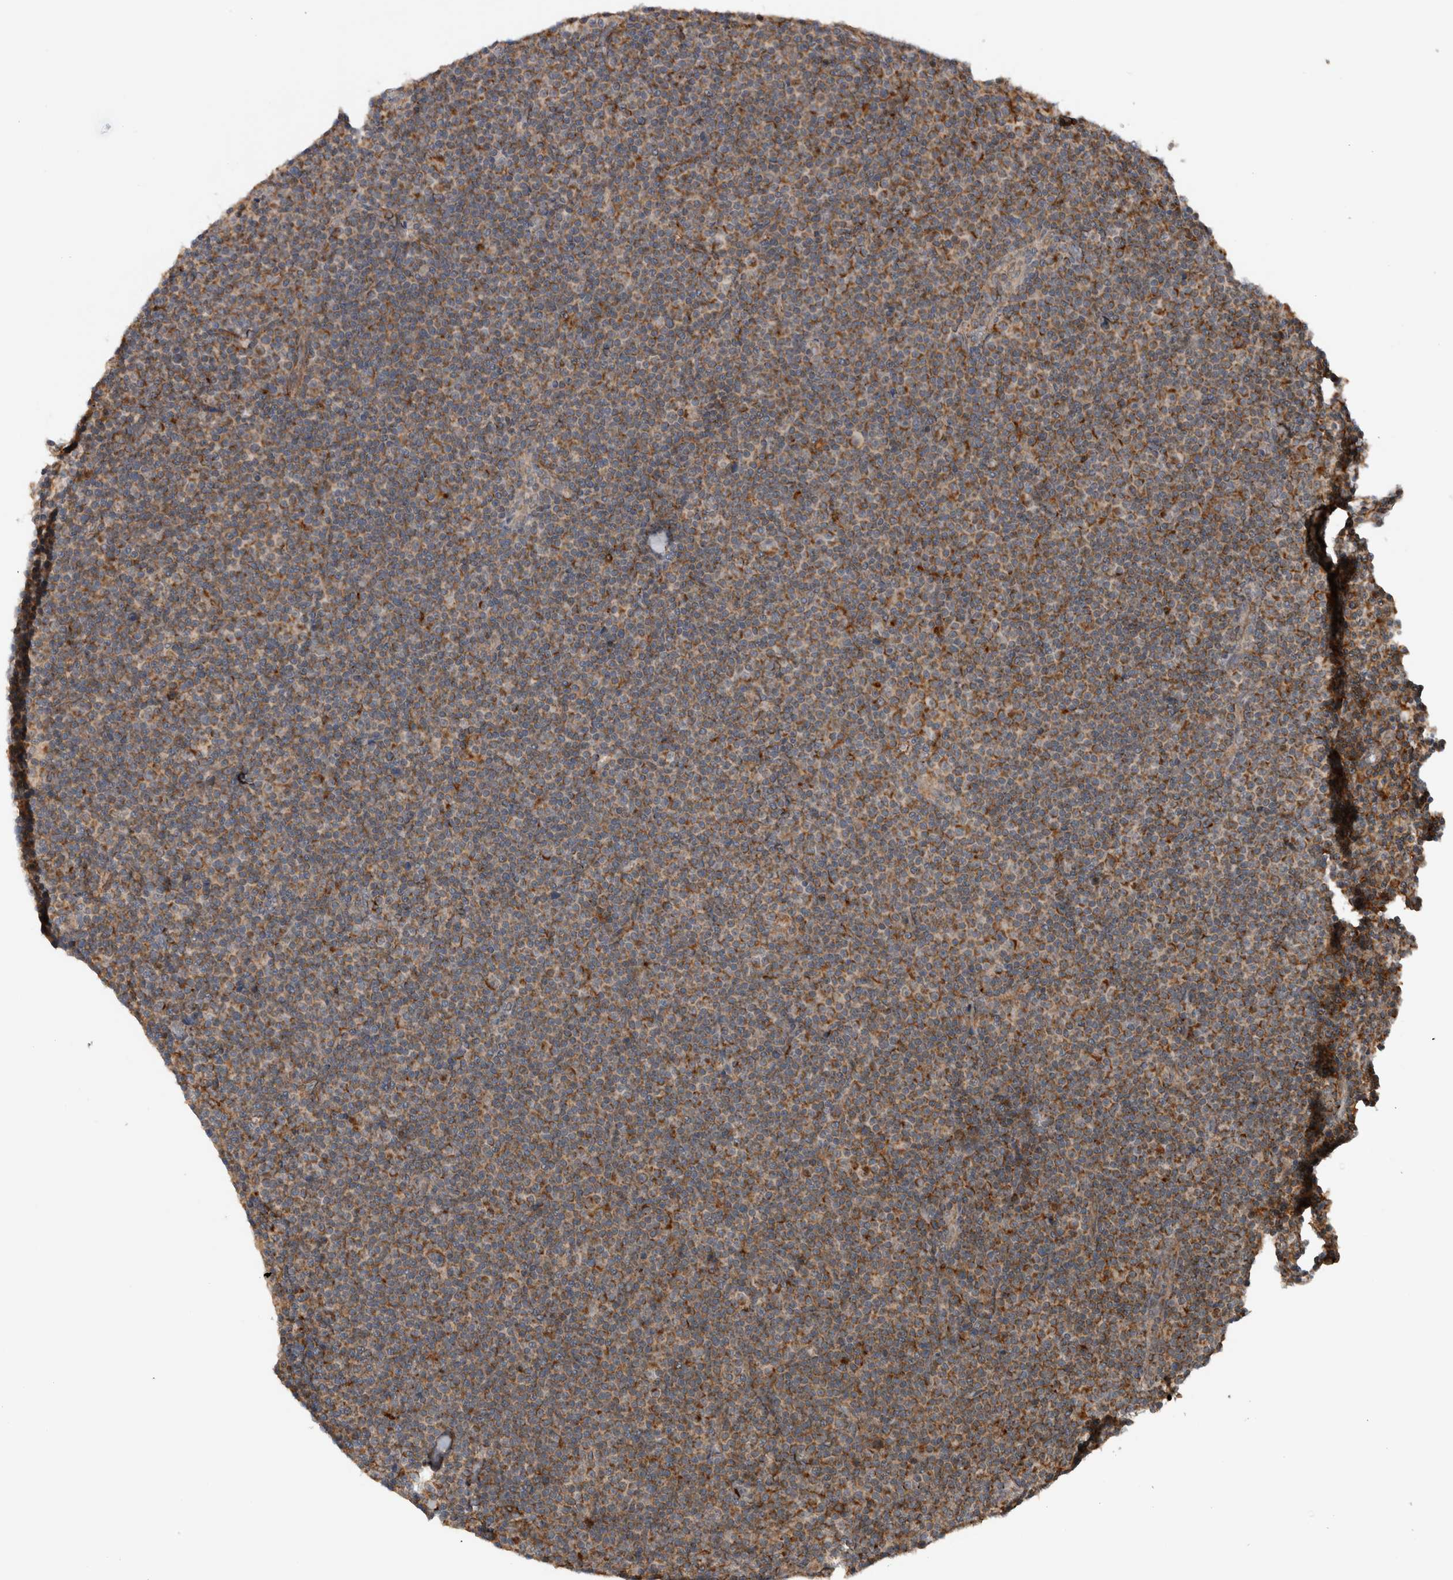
{"staining": {"intensity": "moderate", "quantity": ">75%", "location": "cytoplasmic/membranous"}, "tissue": "lymphoma", "cell_type": "Tumor cells", "image_type": "cancer", "snomed": [{"axis": "morphology", "description": "Malignant lymphoma, non-Hodgkin's type, Low grade"}, {"axis": "topography", "description": "Lymph node"}], "caption": "Approximately >75% of tumor cells in human lymphoma show moderate cytoplasmic/membranous protein staining as visualized by brown immunohistochemical staining.", "gene": "ADGRL3", "patient": {"sex": "female", "age": 67}}